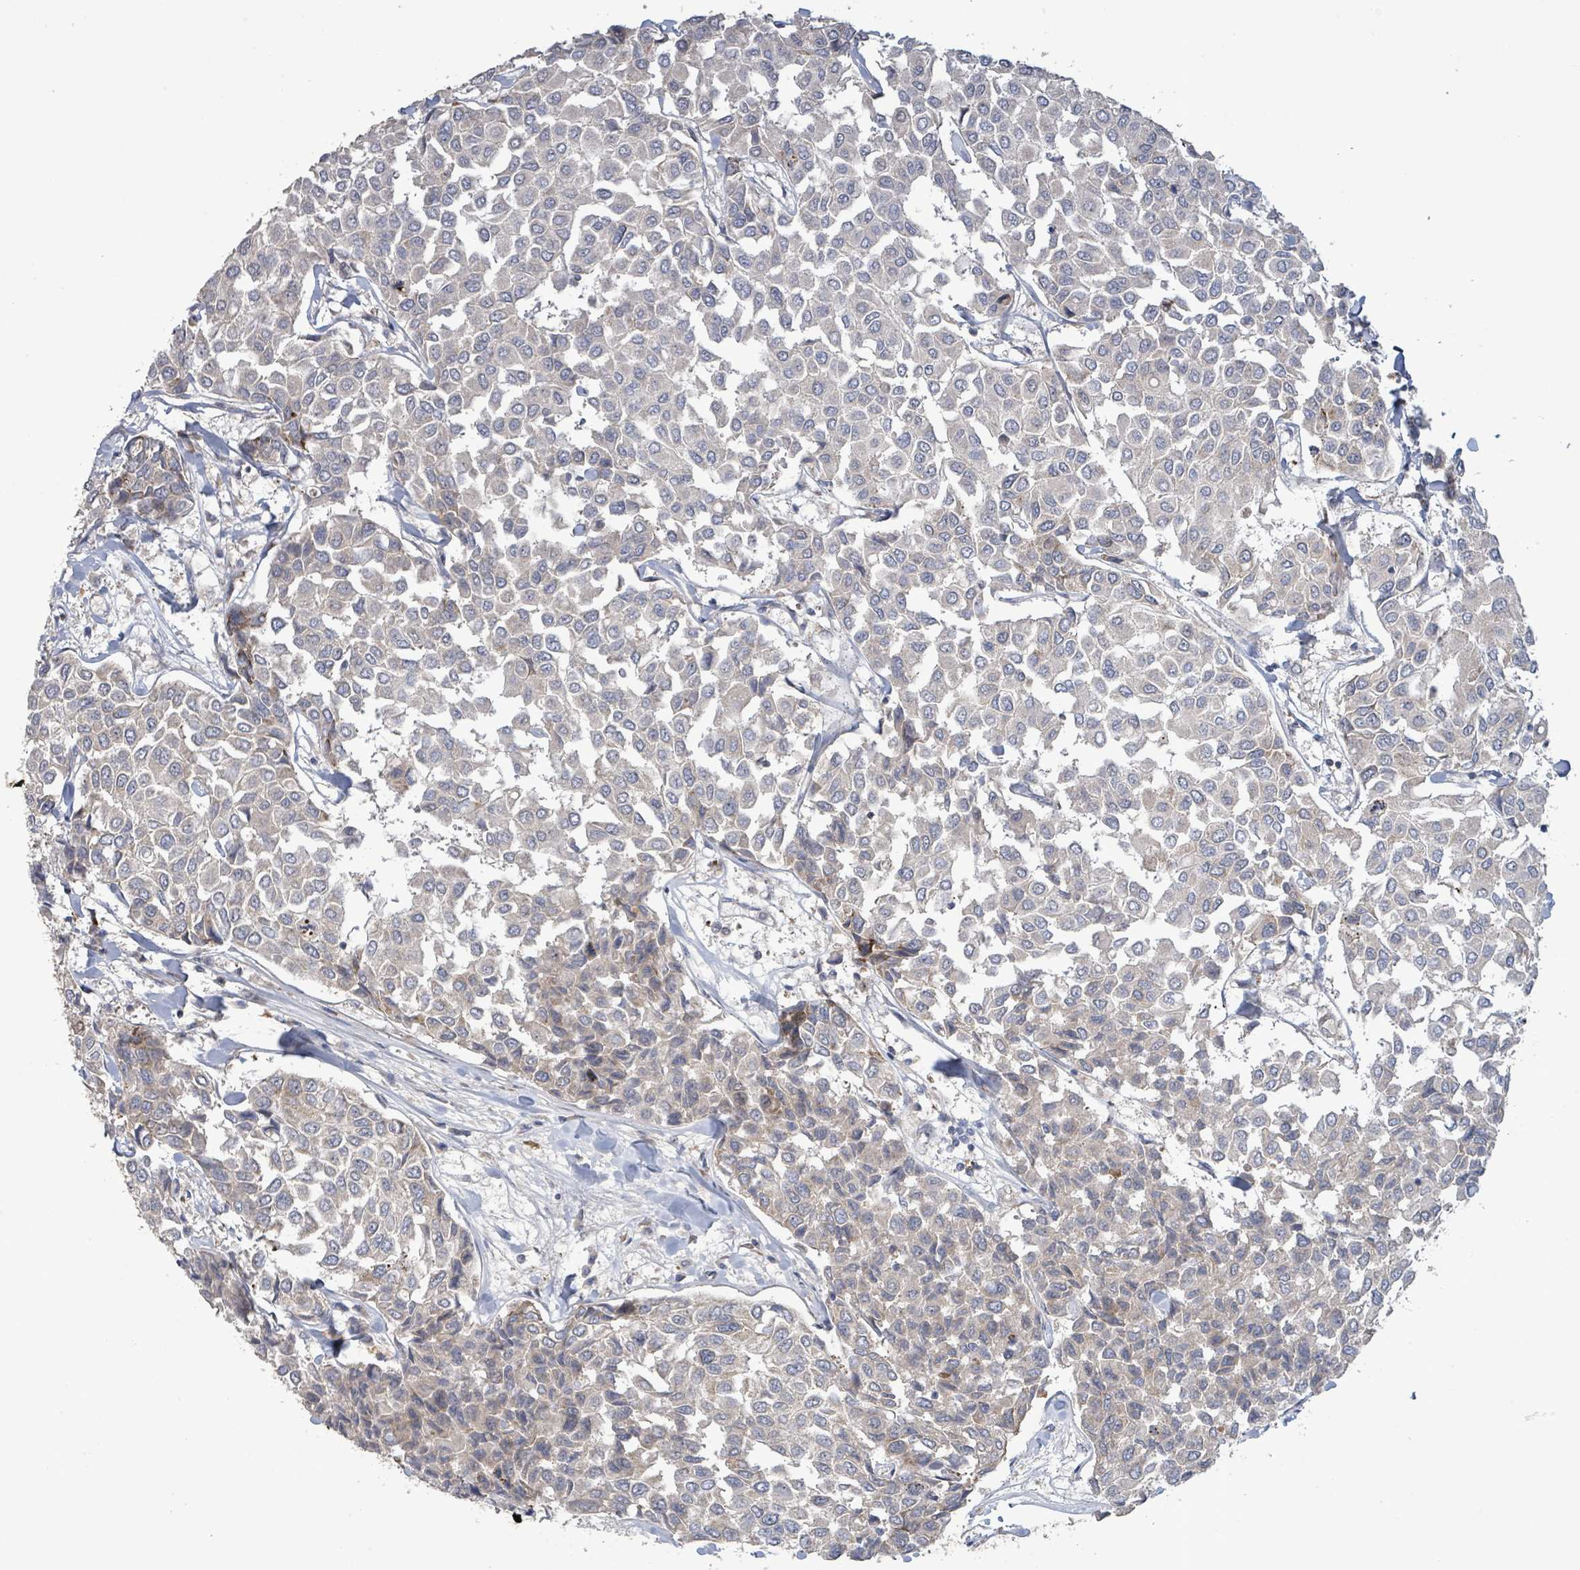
{"staining": {"intensity": "negative", "quantity": "none", "location": "none"}, "tissue": "breast cancer", "cell_type": "Tumor cells", "image_type": "cancer", "snomed": [{"axis": "morphology", "description": "Duct carcinoma"}, {"axis": "topography", "description": "Breast"}], "caption": "Immunohistochemistry histopathology image of neoplastic tissue: human infiltrating ductal carcinoma (breast) stained with DAB exhibits no significant protein expression in tumor cells.", "gene": "LILRA4", "patient": {"sex": "female", "age": 55}}